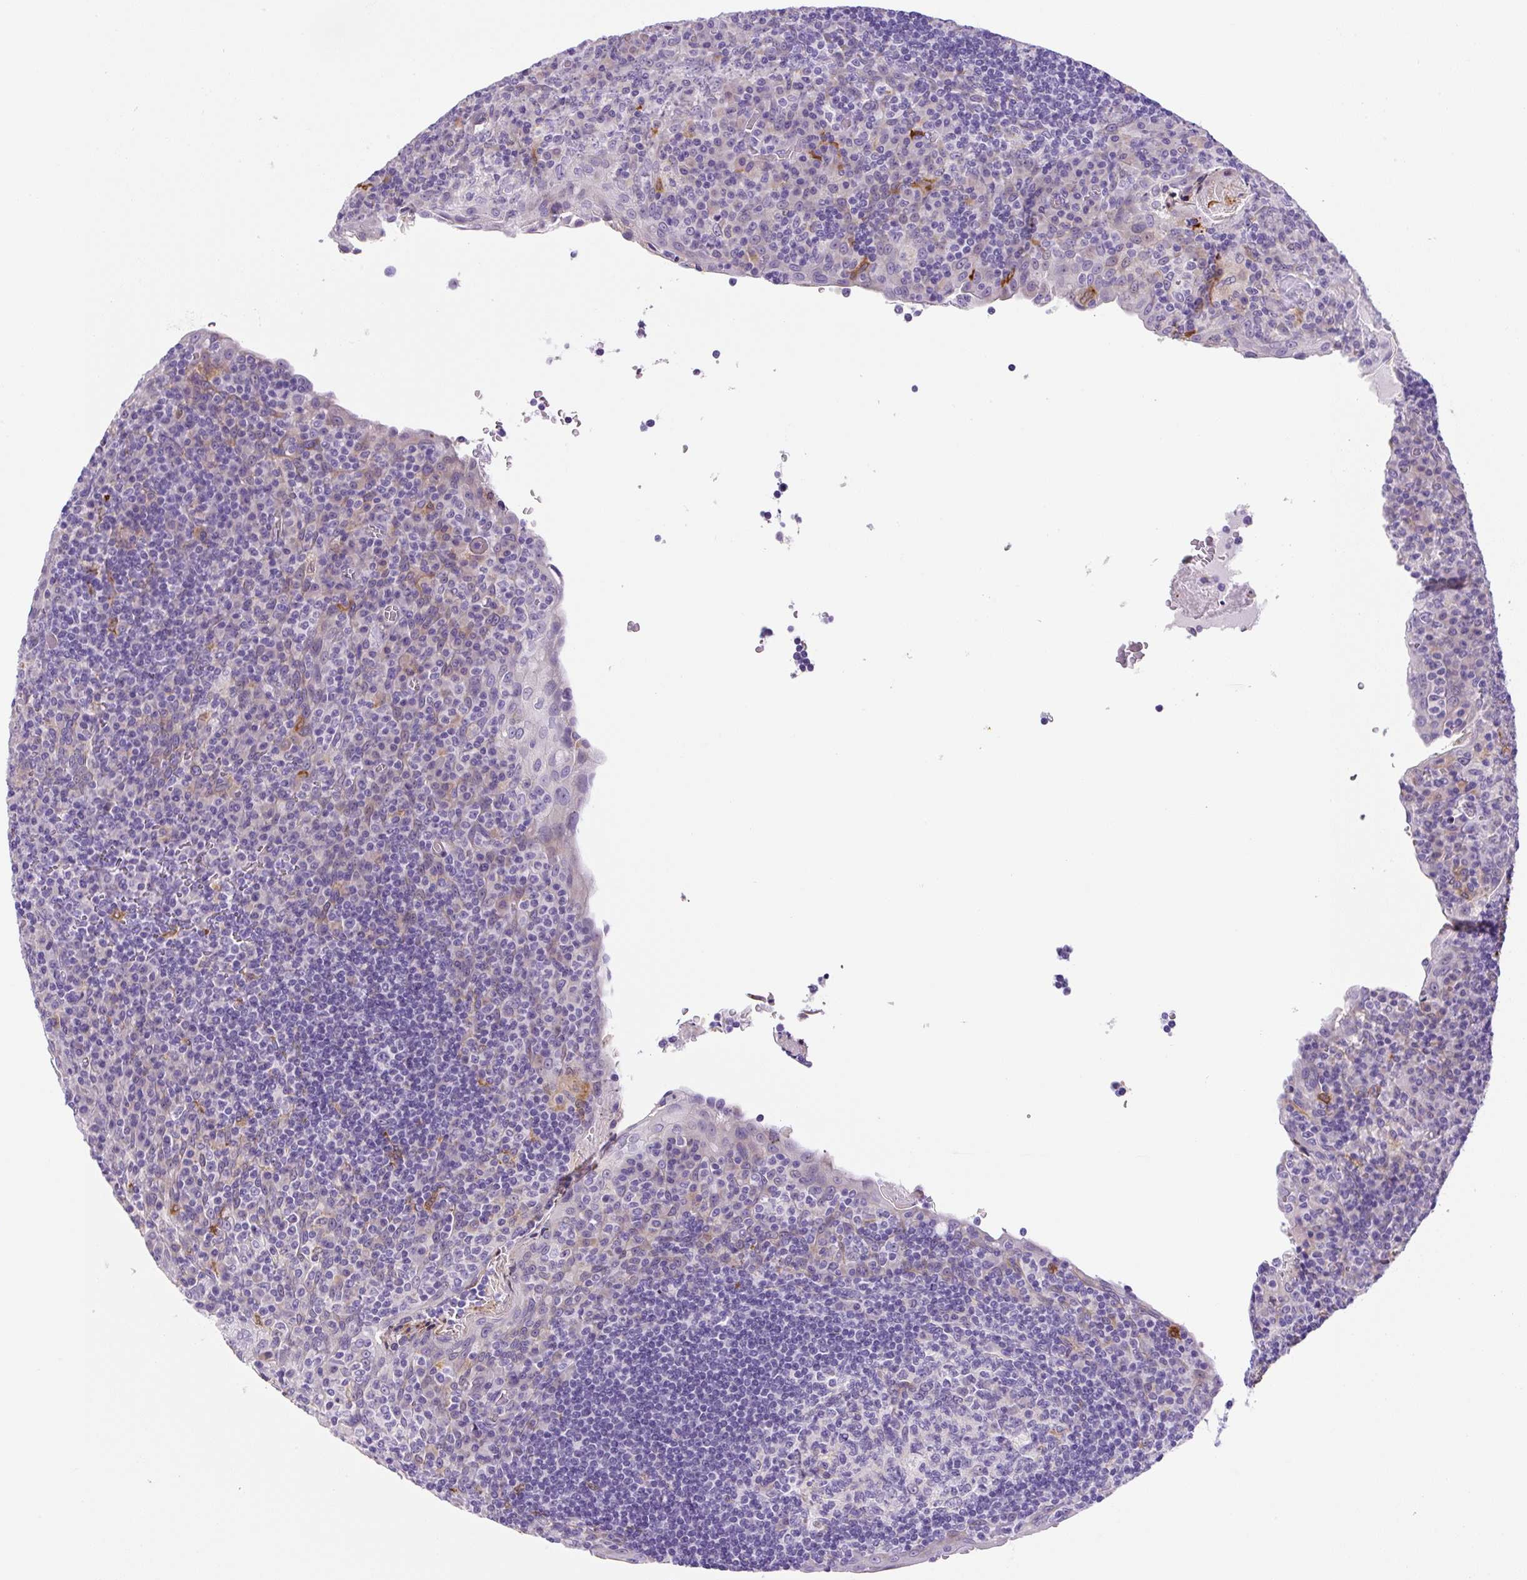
{"staining": {"intensity": "negative", "quantity": "none", "location": "none"}, "tissue": "tonsil", "cell_type": "Germinal center cells", "image_type": "normal", "snomed": [{"axis": "morphology", "description": "Normal tissue, NOS"}, {"axis": "topography", "description": "Tonsil"}], "caption": "Immunohistochemical staining of unremarkable tonsil reveals no significant staining in germinal center cells.", "gene": "ASB4", "patient": {"sex": "male", "age": 17}}